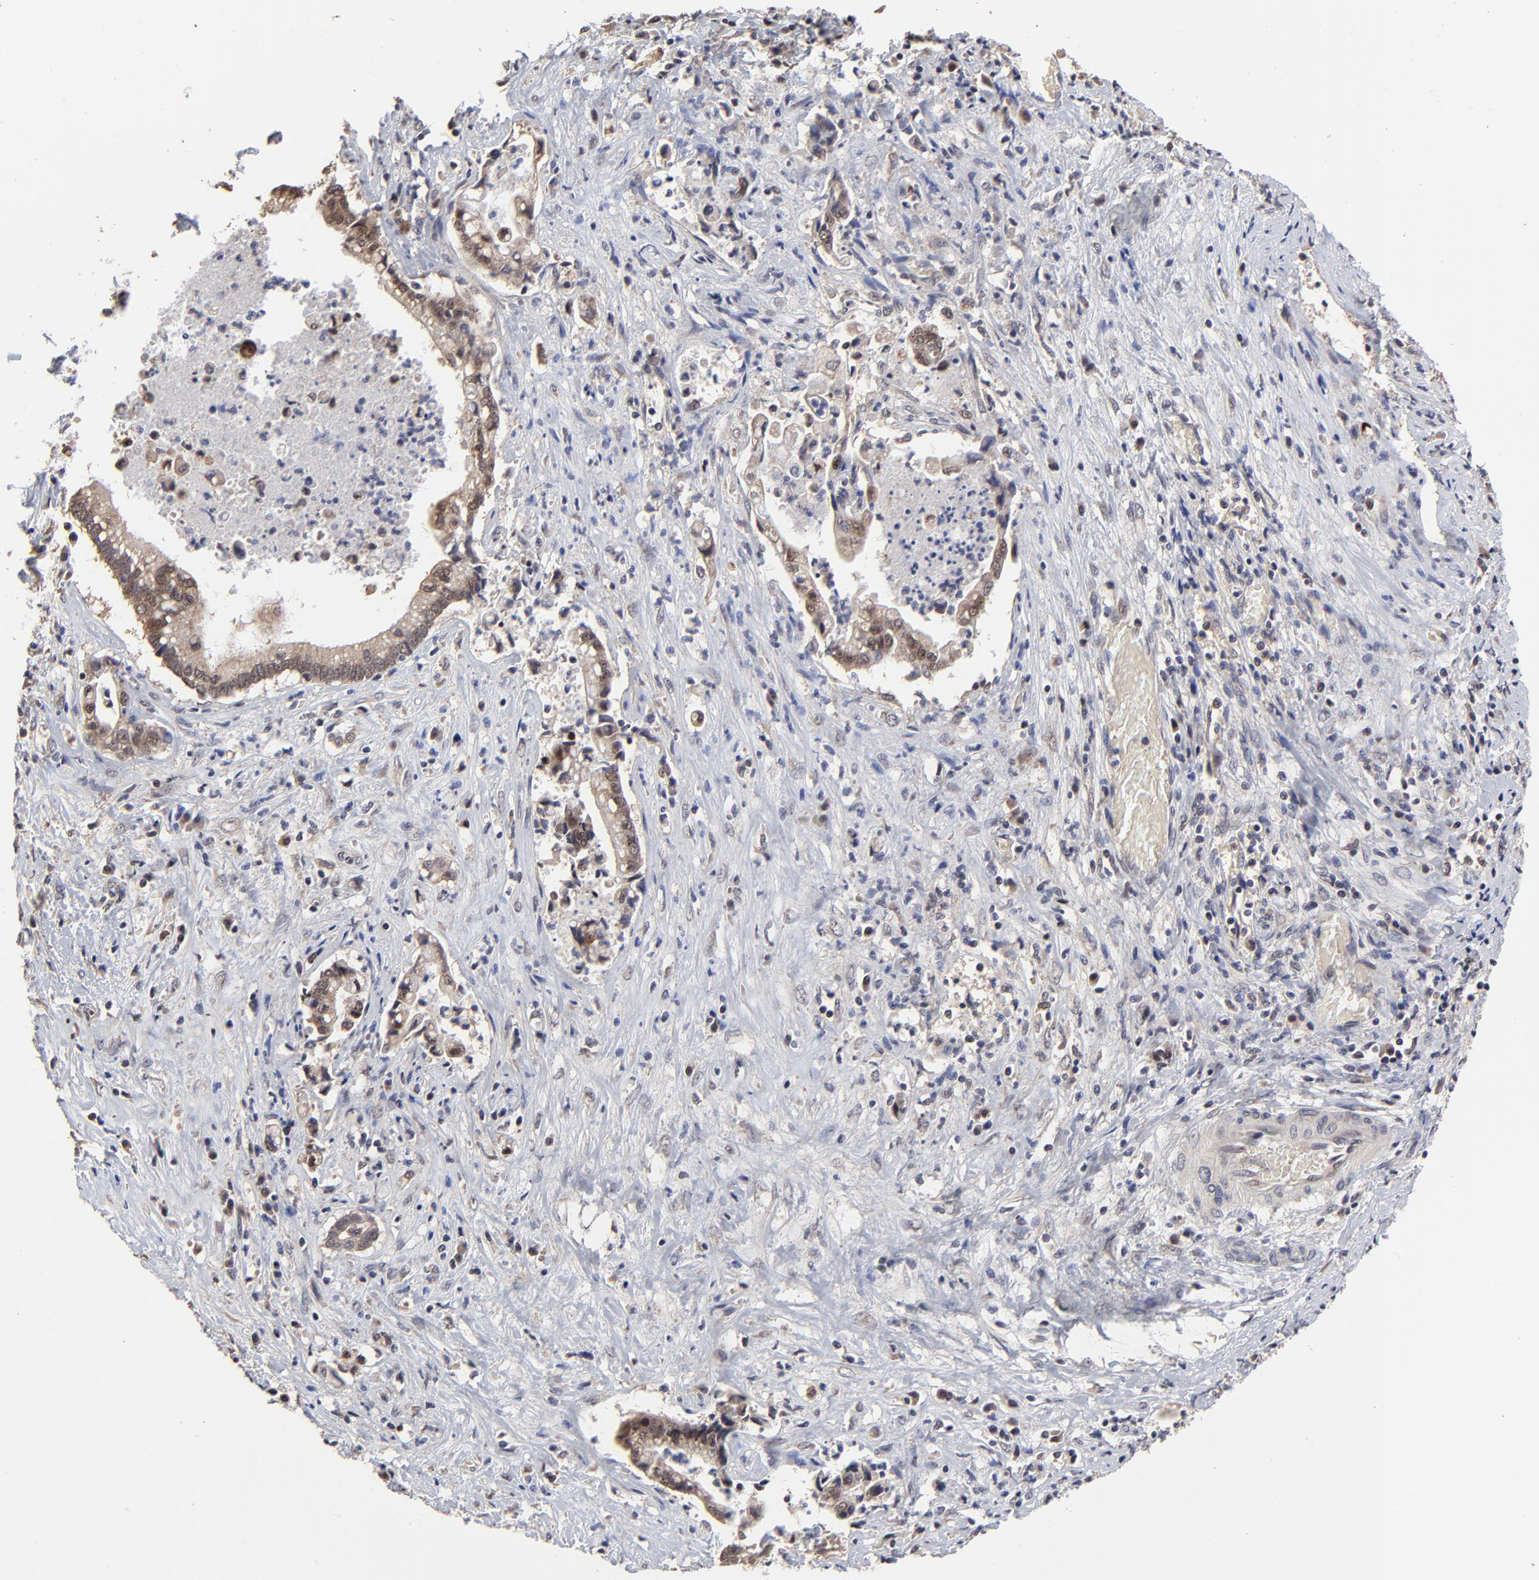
{"staining": {"intensity": "weak", "quantity": ">75%", "location": "cytoplasmic/membranous,nuclear"}, "tissue": "liver cancer", "cell_type": "Tumor cells", "image_type": "cancer", "snomed": [{"axis": "morphology", "description": "Cholangiocarcinoma"}, {"axis": "topography", "description": "Liver"}], "caption": "The immunohistochemical stain highlights weak cytoplasmic/membranous and nuclear staining in tumor cells of liver cancer tissue.", "gene": "FRMD8", "patient": {"sex": "male", "age": 57}}